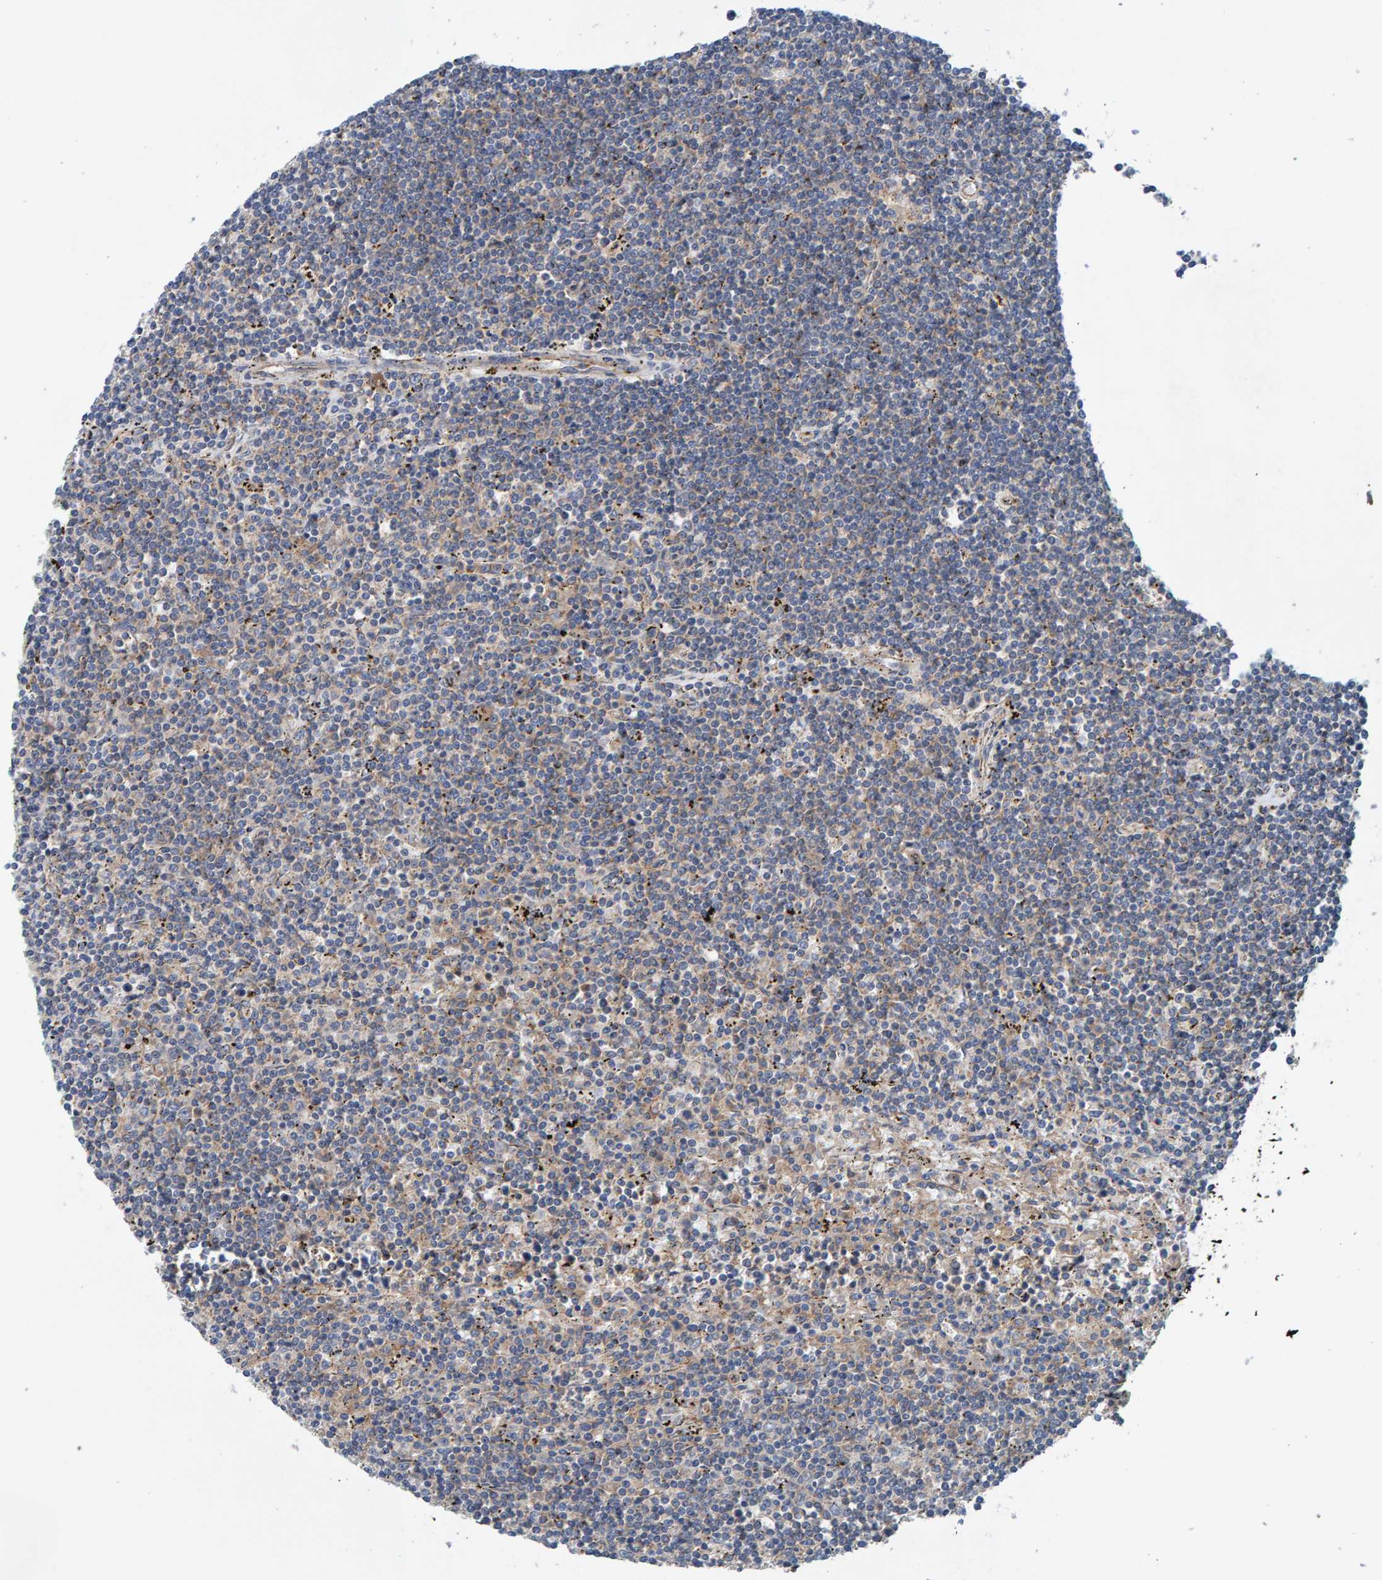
{"staining": {"intensity": "weak", "quantity": "<25%", "location": "cytoplasmic/membranous"}, "tissue": "lymphoma", "cell_type": "Tumor cells", "image_type": "cancer", "snomed": [{"axis": "morphology", "description": "Malignant lymphoma, non-Hodgkin's type, Low grade"}, {"axis": "topography", "description": "Spleen"}], "caption": "Immunohistochemistry (IHC) of malignant lymphoma, non-Hodgkin's type (low-grade) reveals no expression in tumor cells. The staining is performed using DAB (3,3'-diaminobenzidine) brown chromogen with nuclei counter-stained in using hematoxylin.", "gene": "MKLN1", "patient": {"sex": "male", "age": 76}}